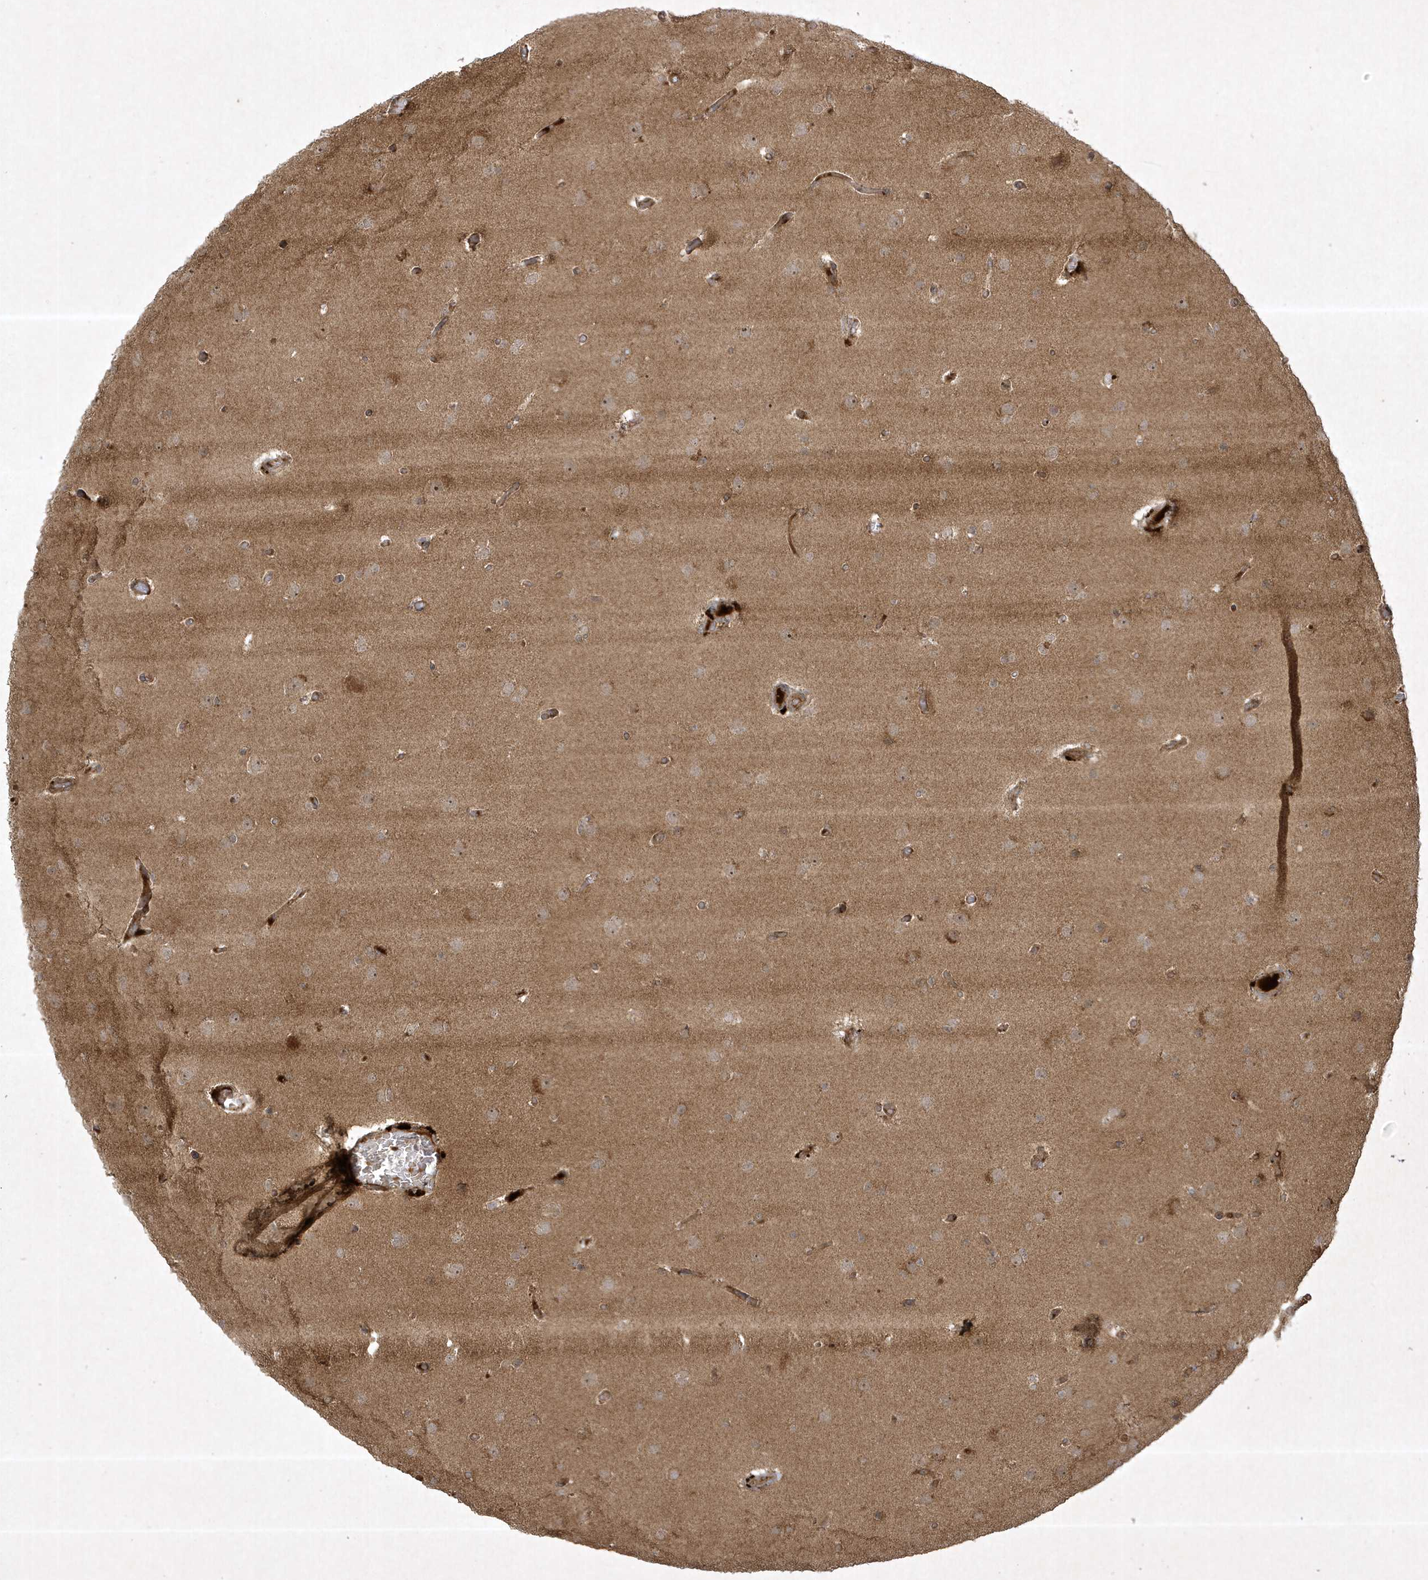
{"staining": {"intensity": "negative", "quantity": "none", "location": "none"}, "tissue": "glioma", "cell_type": "Tumor cells", "image_type": "cancer", "snomed": [{"axis": "morphology", "description": "Glioma, malignant, High grade"}, {"axis": "topography", "description": "Cerebral cortex"}], "caption": "An immunohistochemistry (IHC) micrograph of malignant glioma (high-grade) is shown. There is no staining in tumor cells of malignant glioma (high-grade).", "gene": "FAM83C", "patient": {"sex": "female", "age": 36}}